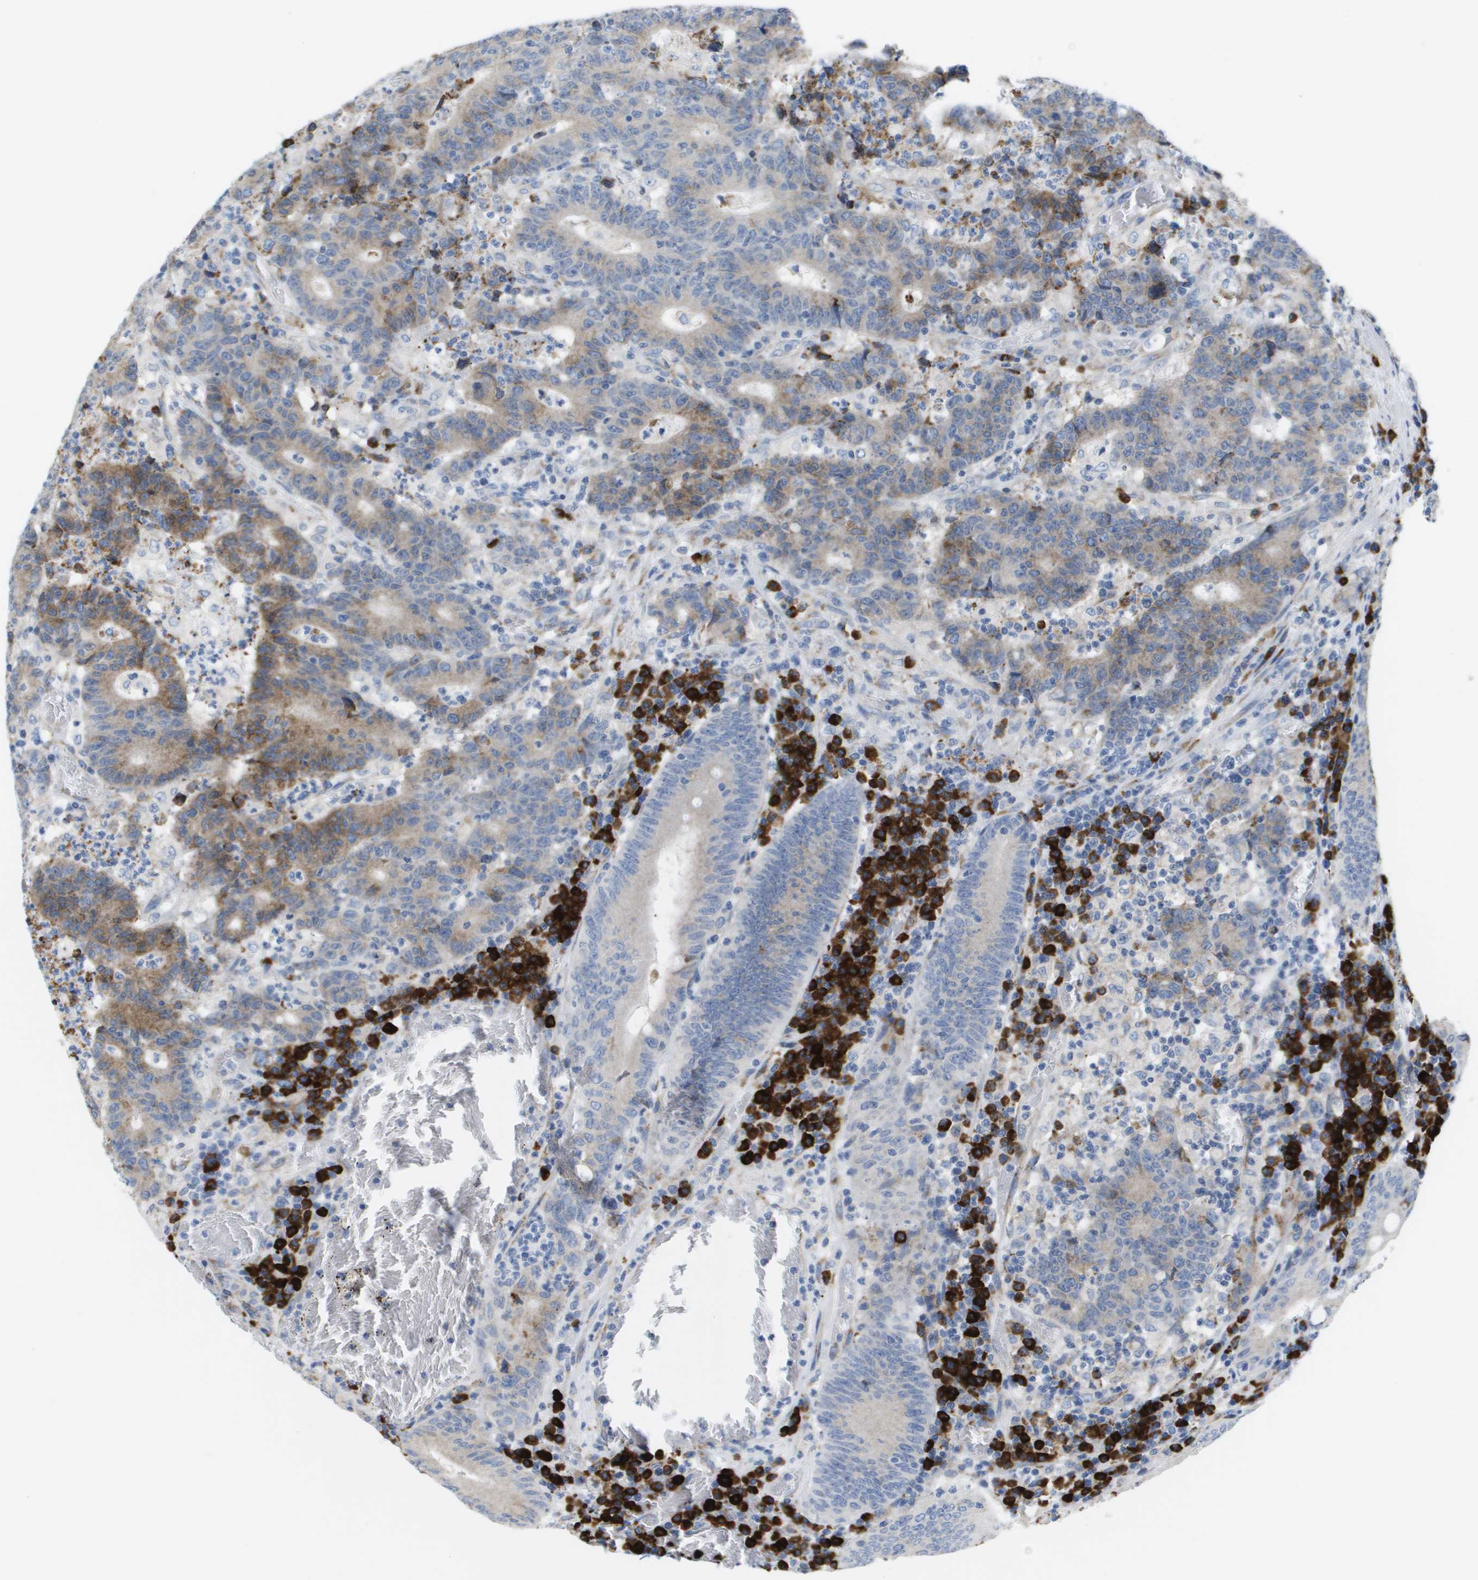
{"staining": {"intensity": "moderate", "quantity": "<25%", "location": "cytoplasmic/membranous"}, "tissue": "colorectal cancer", "cell_type": "Tumor cells", "image_type": "cancer", "snomed": [{"axis": "morphology", "description": "Normal tissue, NOS"}, {"axis": "morphology", "description": "Adenocarcinoma, NOS"}, {"axis": "topography", "description": "Colon"}], "caption": "Colorectal adenocarcinoma tissue demonstrates moderate cytoplasmic/membranous expression in about <25% of tumor cells, visualized by immunohistochemistry.", "gene": "CD3G", "patient": {"sex": "female", "age": 75}}